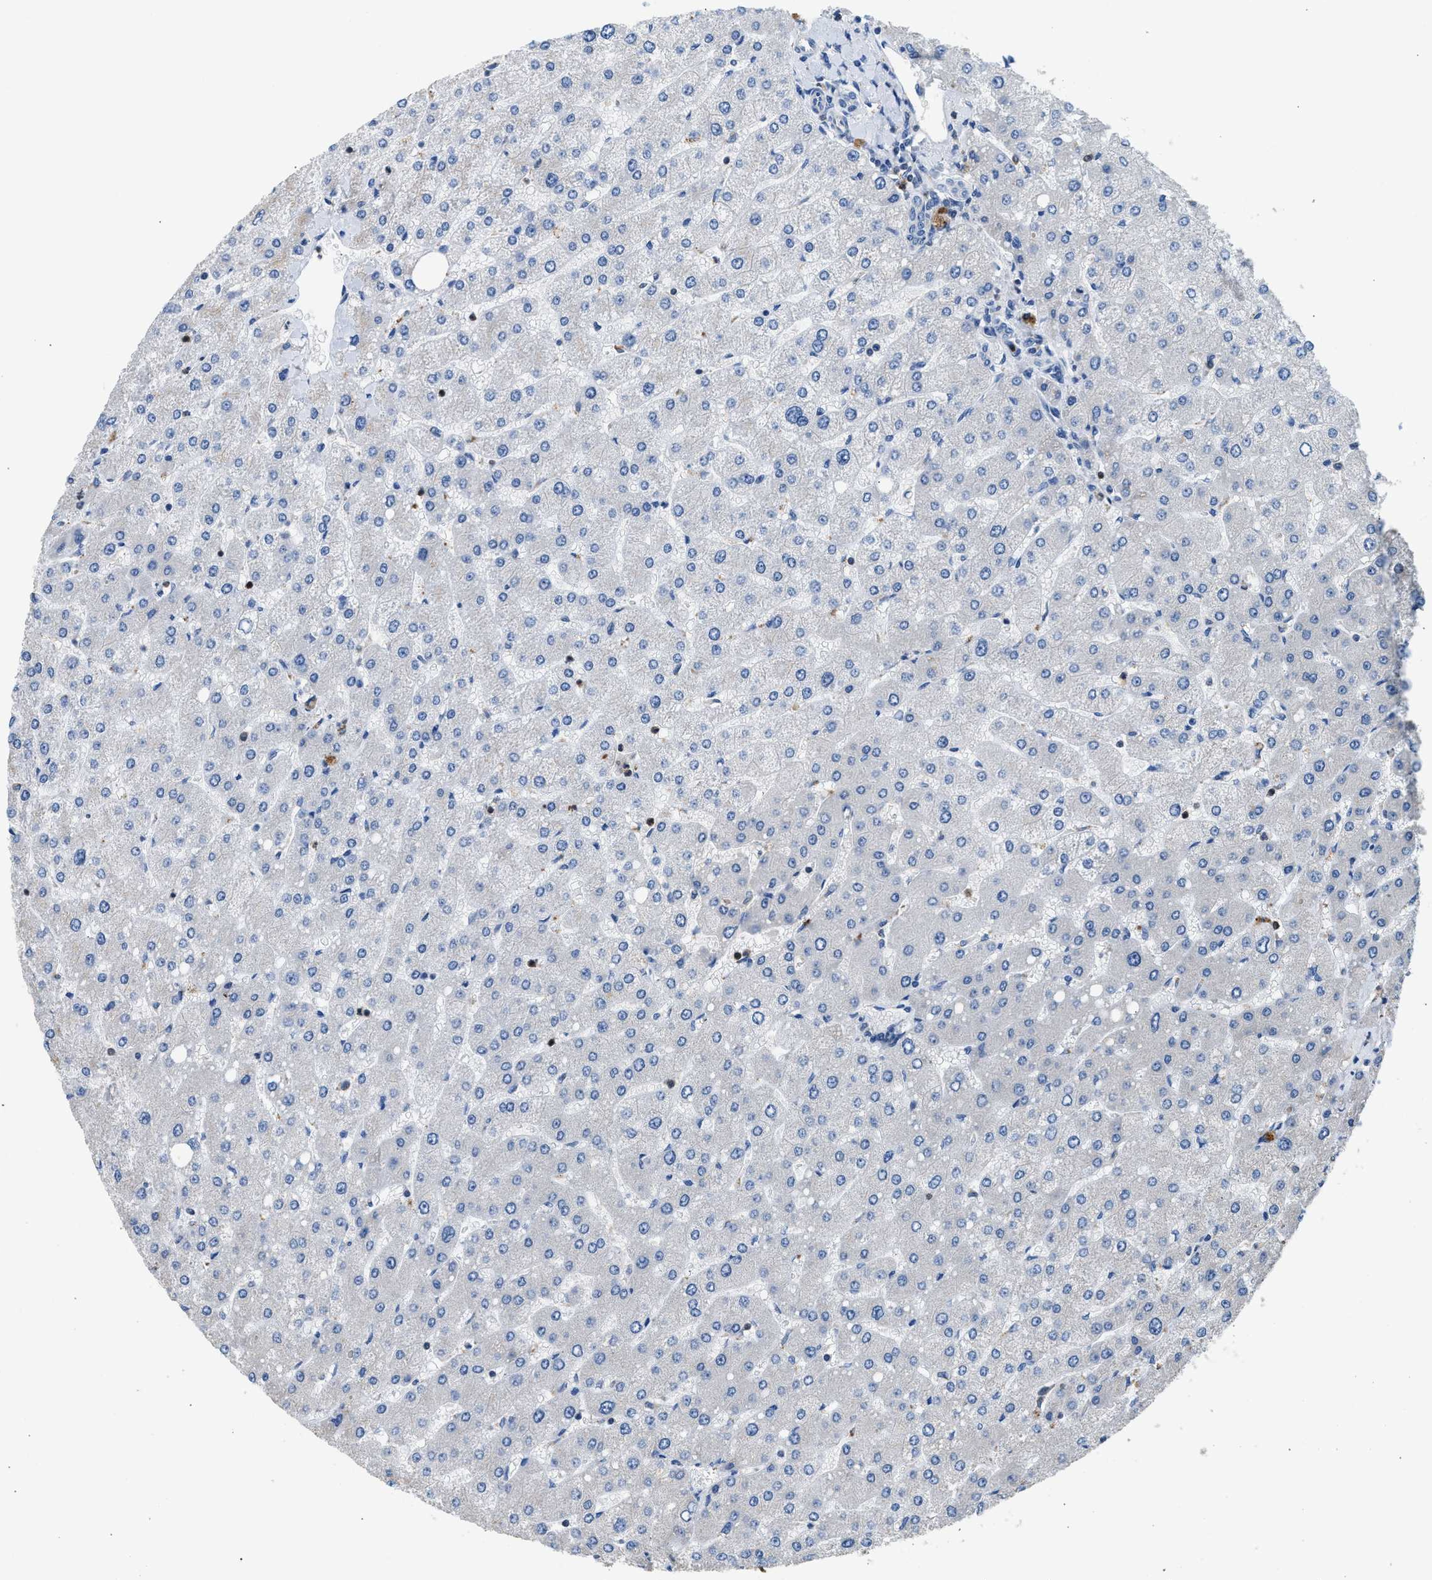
{"staining": {"intensity": "negative", "quantity": "none", "location": "none"}, "tissue": "liver", "cell_type": "Cholangiocytes", "image_type": "normal", "snomed": [{"axis": "morphology", "description": "Normal tissue, NOS"}, {"axis": "topography", "description": "Liver"}], "caption": "High magnification brightfield microscopy of normal liver stained with DAB (brown) and counterstained with hematoxylin (blue): cholangiocytes show no significant staining.", "gene": "TOX", "patient": {"sex": "male", "age": 55}}